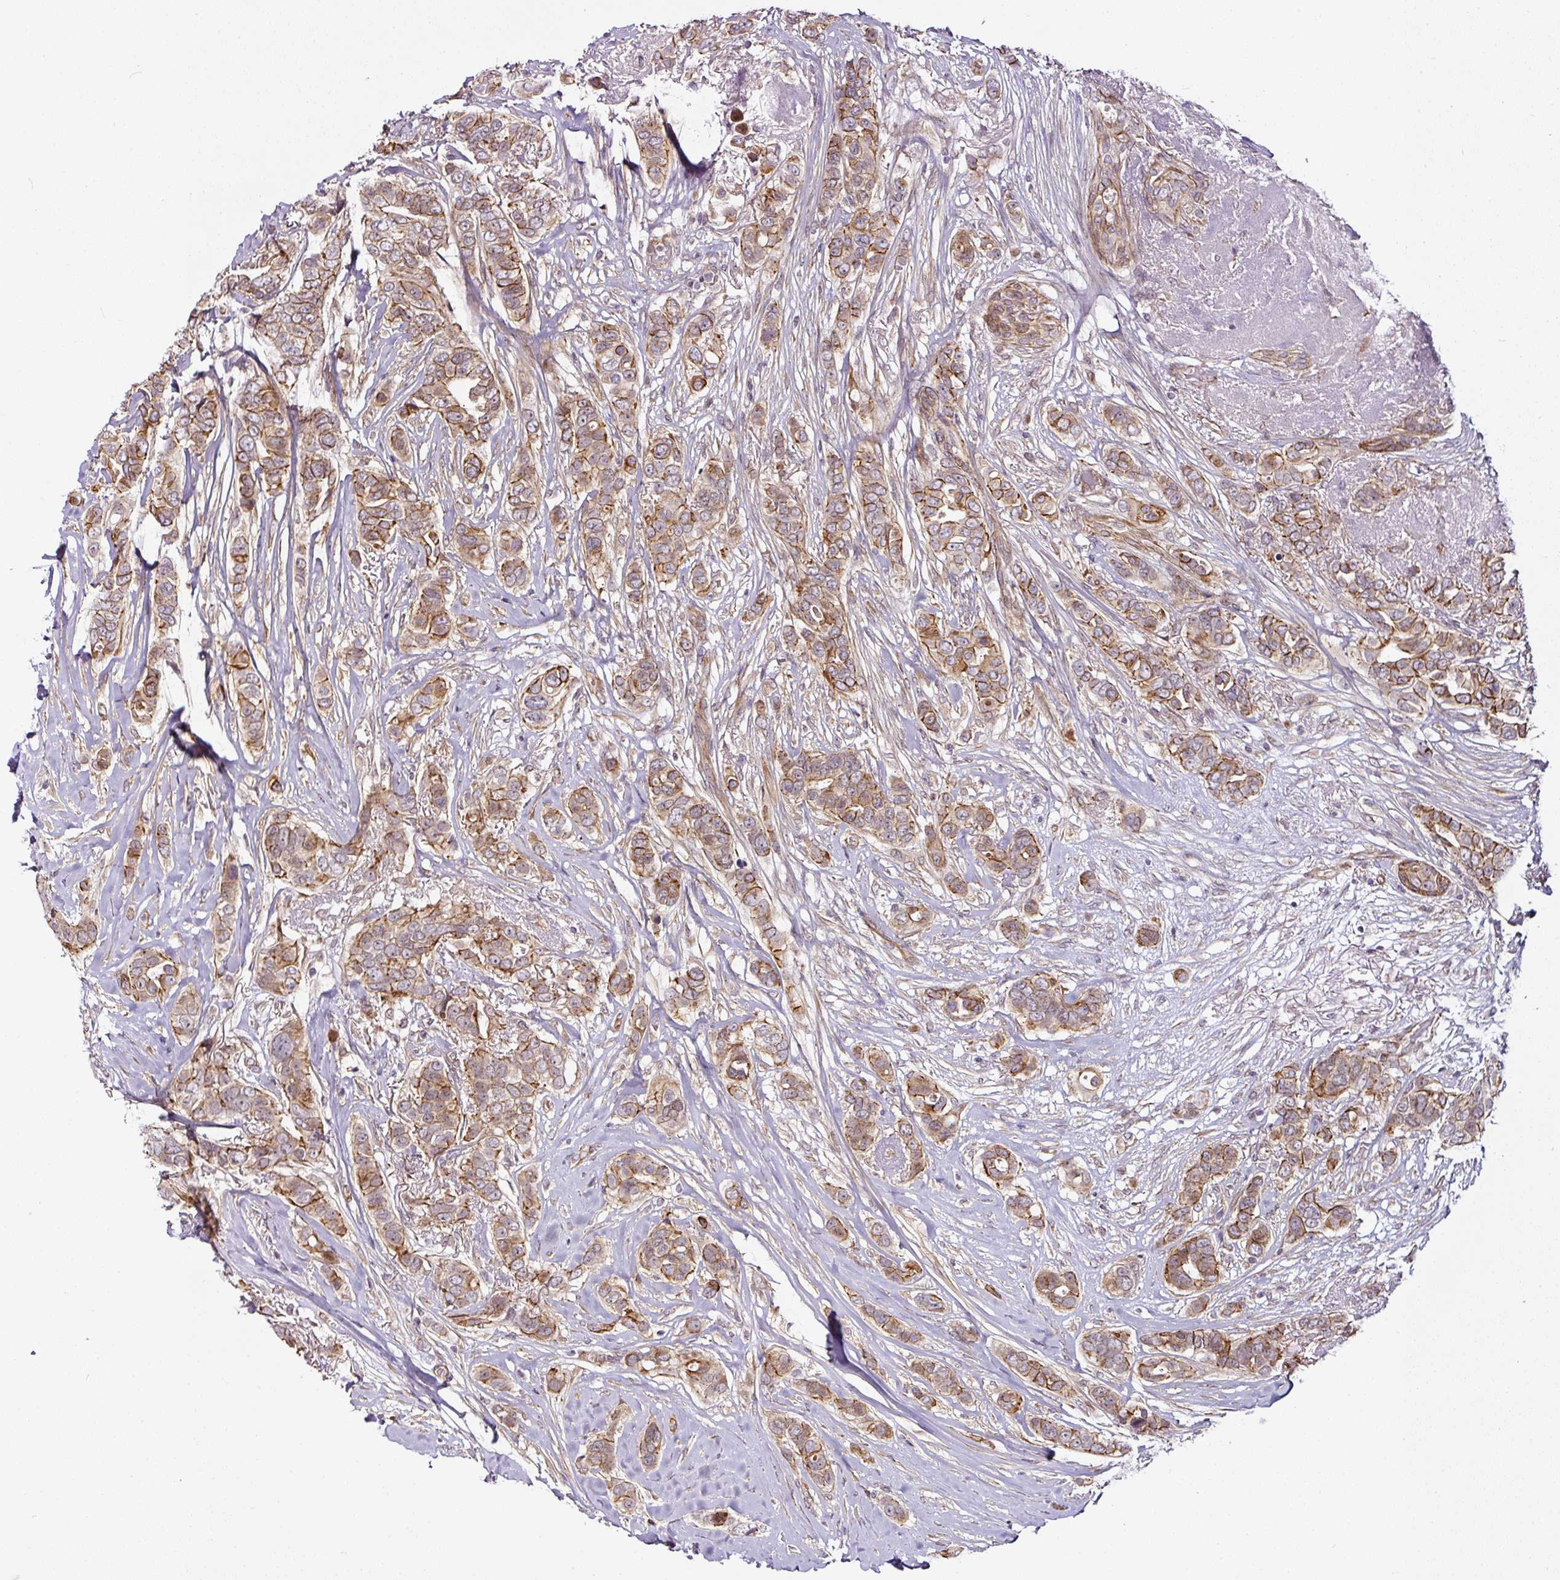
{"staining": {"intensity": "moderate", "quantity": ">75%", "location": "cytoplasmic/membranous"}, "tissue": "breast cancer", "cell_type": "Tumor cells", "image_type": "cancer", "snomed": [{"axis": "morphology", "description": "Lobular carcinoma"}, {"axis": "topography", "description": "Breast"}], "caption": "The micrograph reveals a brown stain indicating the presence of a protein in the cytoplasmic/membranous of tumor cells in breast lobular carcinoma. Nuclei are stained in blue.", "gene": "DCAF13", "patient": {"sex": "female", "age": 51}}